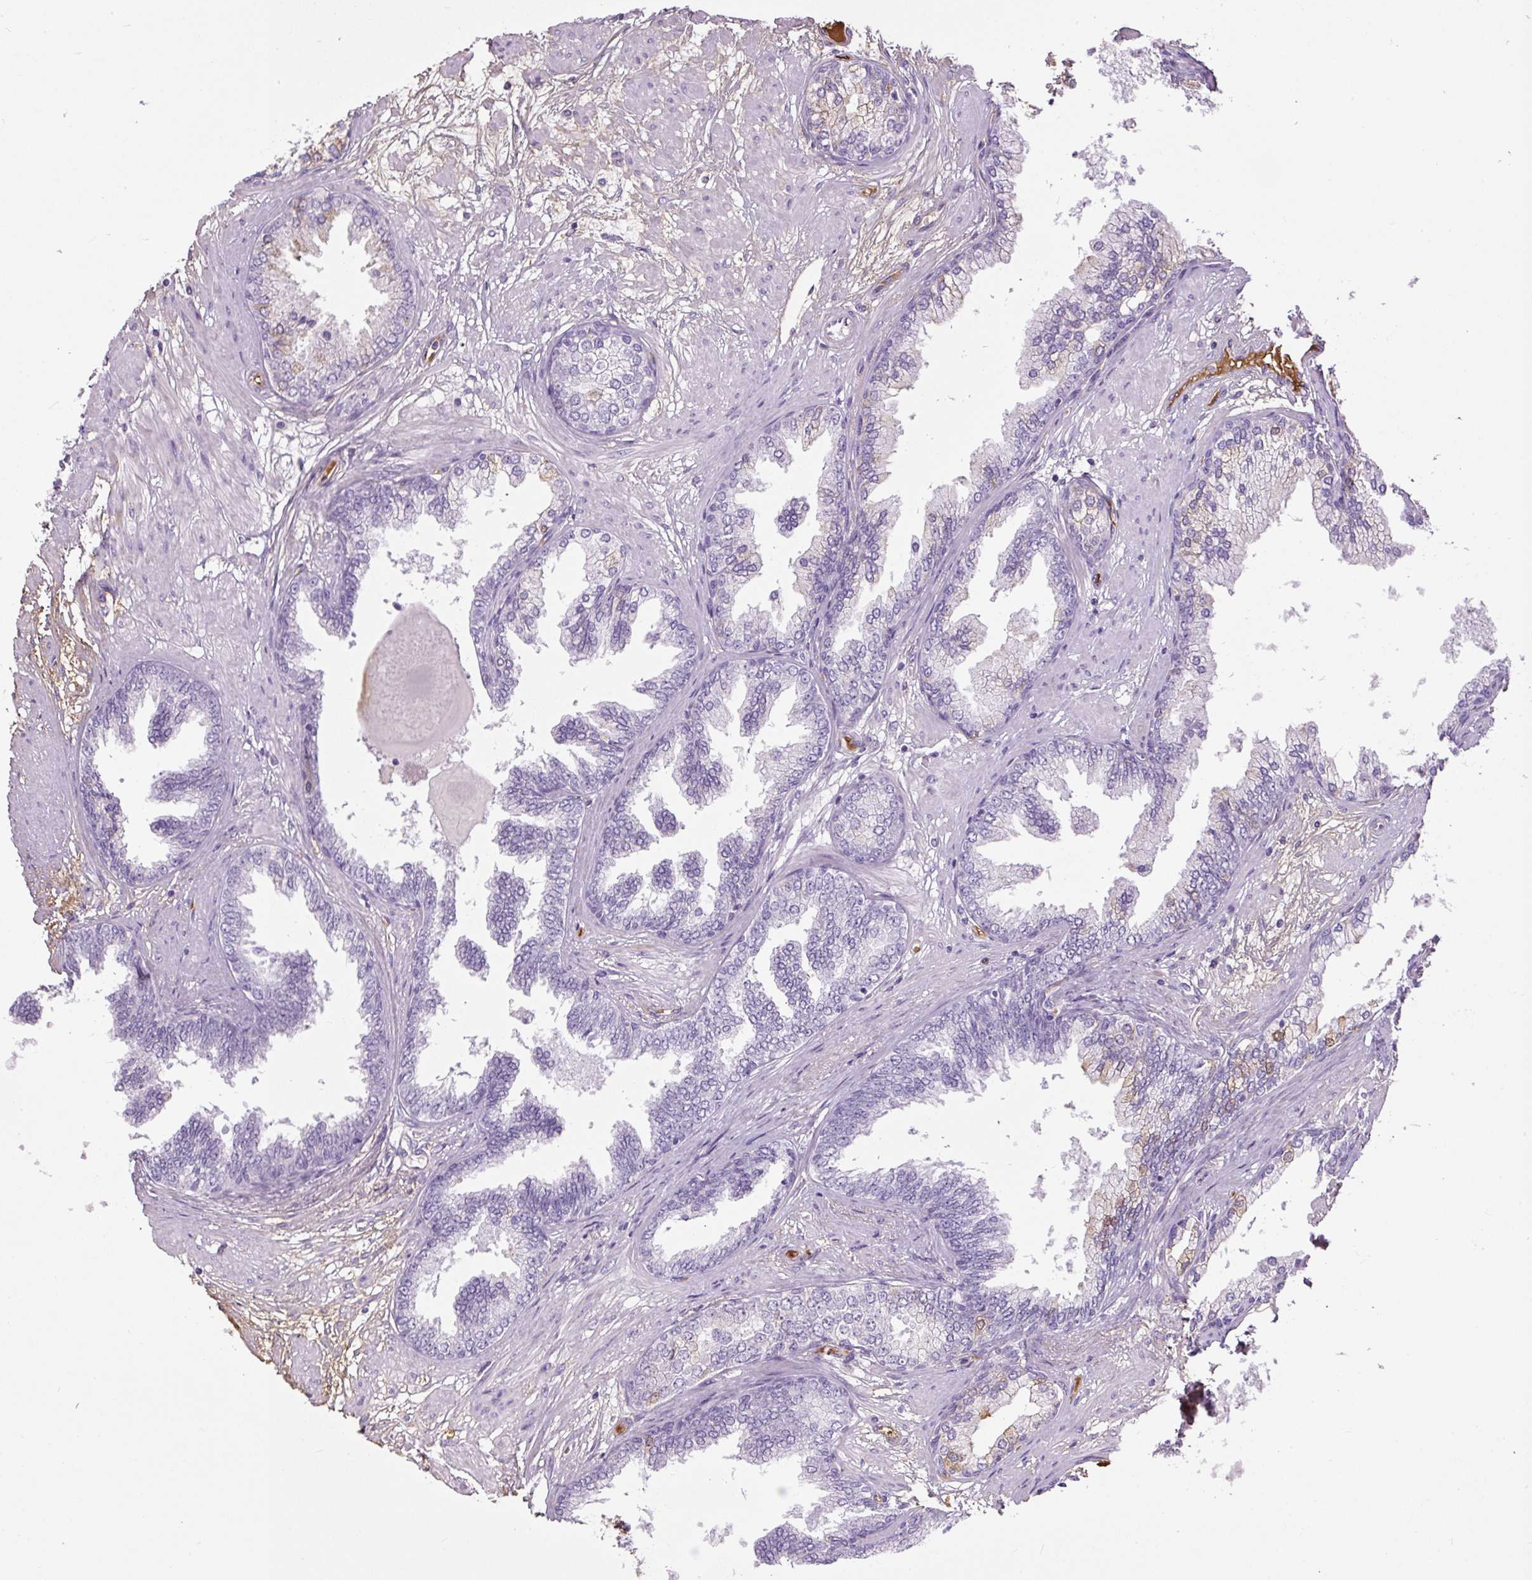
{"staining": {"intensity": "negative", "quantity": "none", "location": "none"}, "tissue": "prostate cancer", "cell_type": "Tumor cells", "image_type": "cancer", "snomed": [{"axis": "morphology", "description": "Adenocarcinoma, Low grade"}, {"axis": "topography", "description": "Prostate"}], "caption": "The immunohistochemistry photomicrograph has no significant expression in tumor cells of prostate cancer (adenocarcinoma (low-grade)) tissue. Brightfield microscopy of immunohistochemistry stained with DAB (brown) and hematoxylin (blue), captured at high magnification.", "gene": "APOA1", "patient": {"sex": "male", "age": 64}}